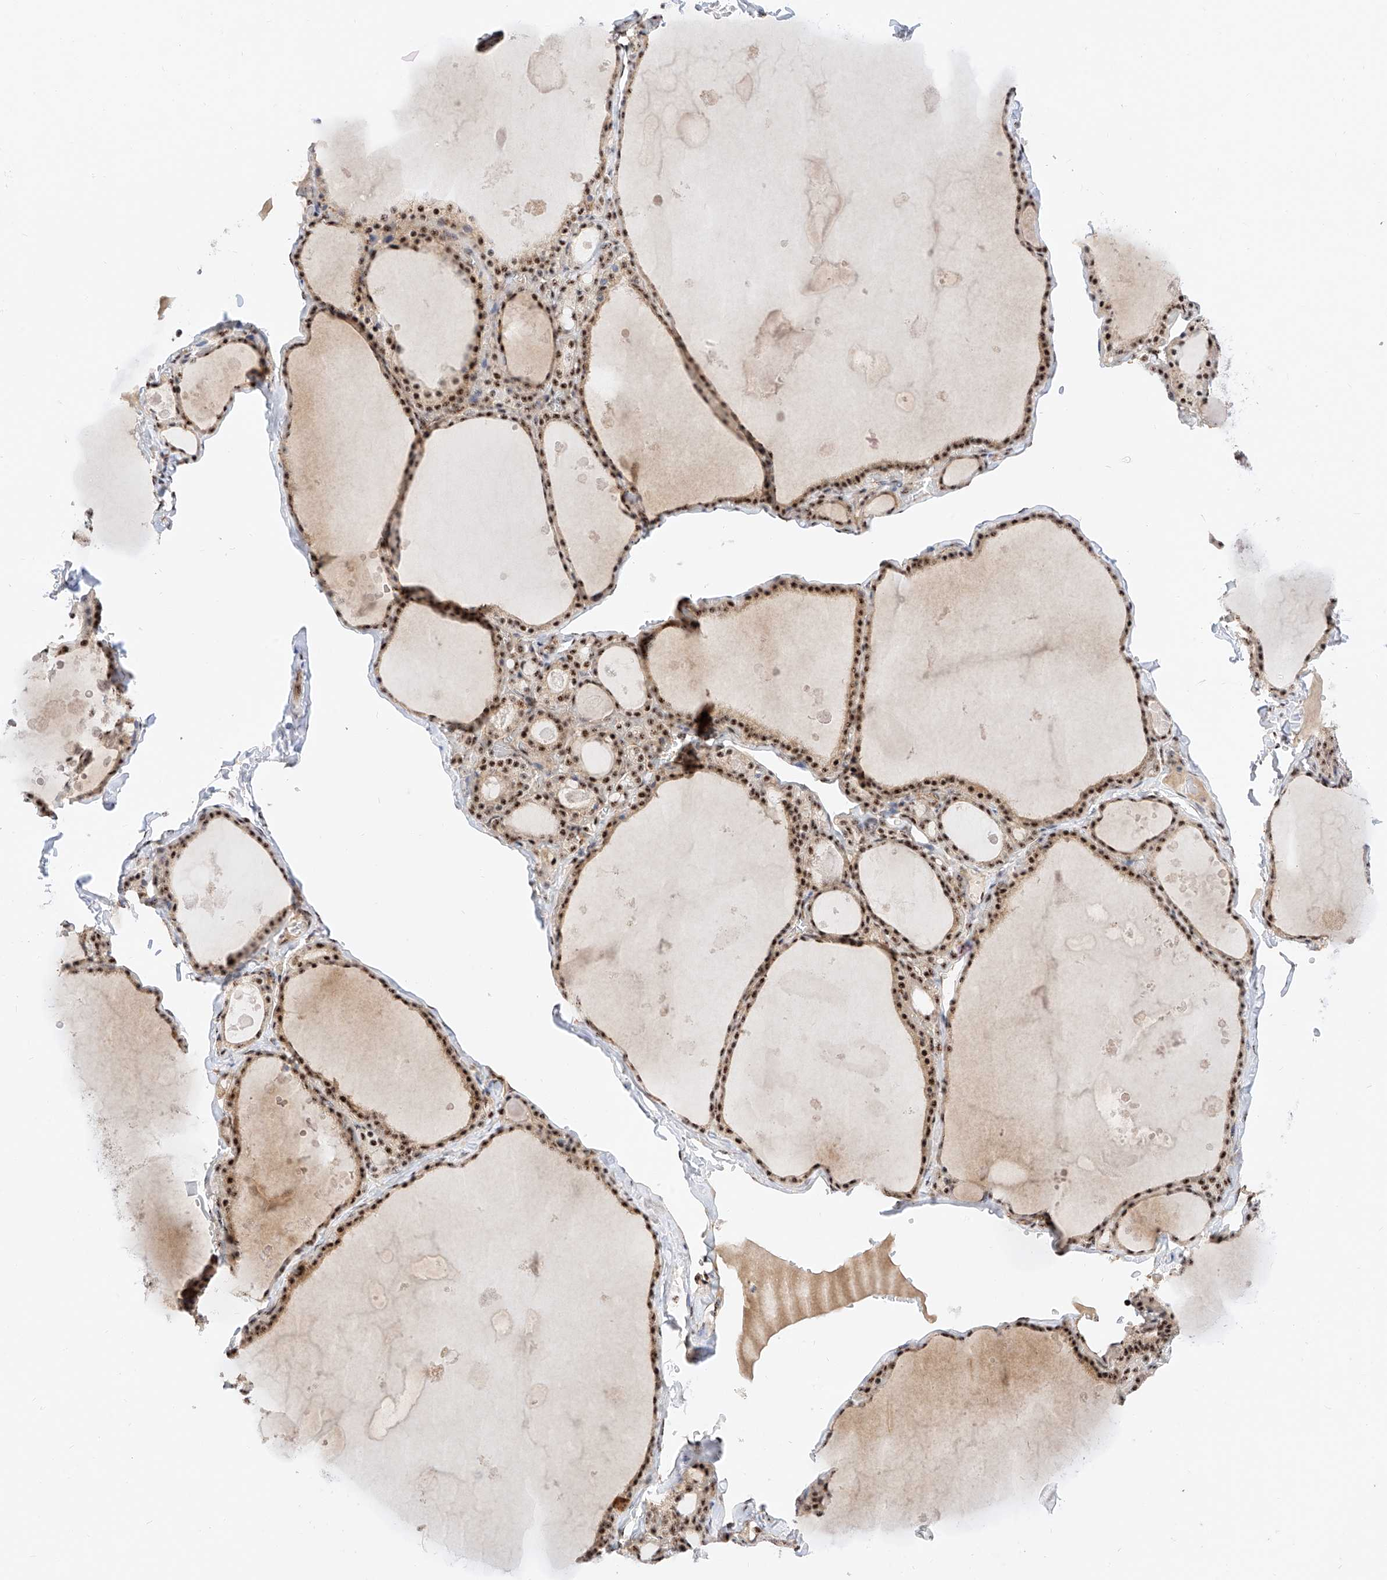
{"staining": {"intensity": "strong", "quantity": ">75%", "location": "nuclear"}, "tissue": "thyroid gland", "cell_type": "Glandular cells", "image_type": "normal", "snomed": [{"axis": "morphology", "description": "Normal tissue, NOS"}, {"axis": "topography", "description": "Thyroid gland"}], "caption": "Immunohistochemistry histopathology image of benign thyroid gland: thyroid gland stained using IHC exhibits high levels of strong protein expression localized specifically in the nuclear of glandular cells, appearing as a nuclear brown color.", "gene": "ATXN7L2", "patient": {"sex": "male", "age": 56}}